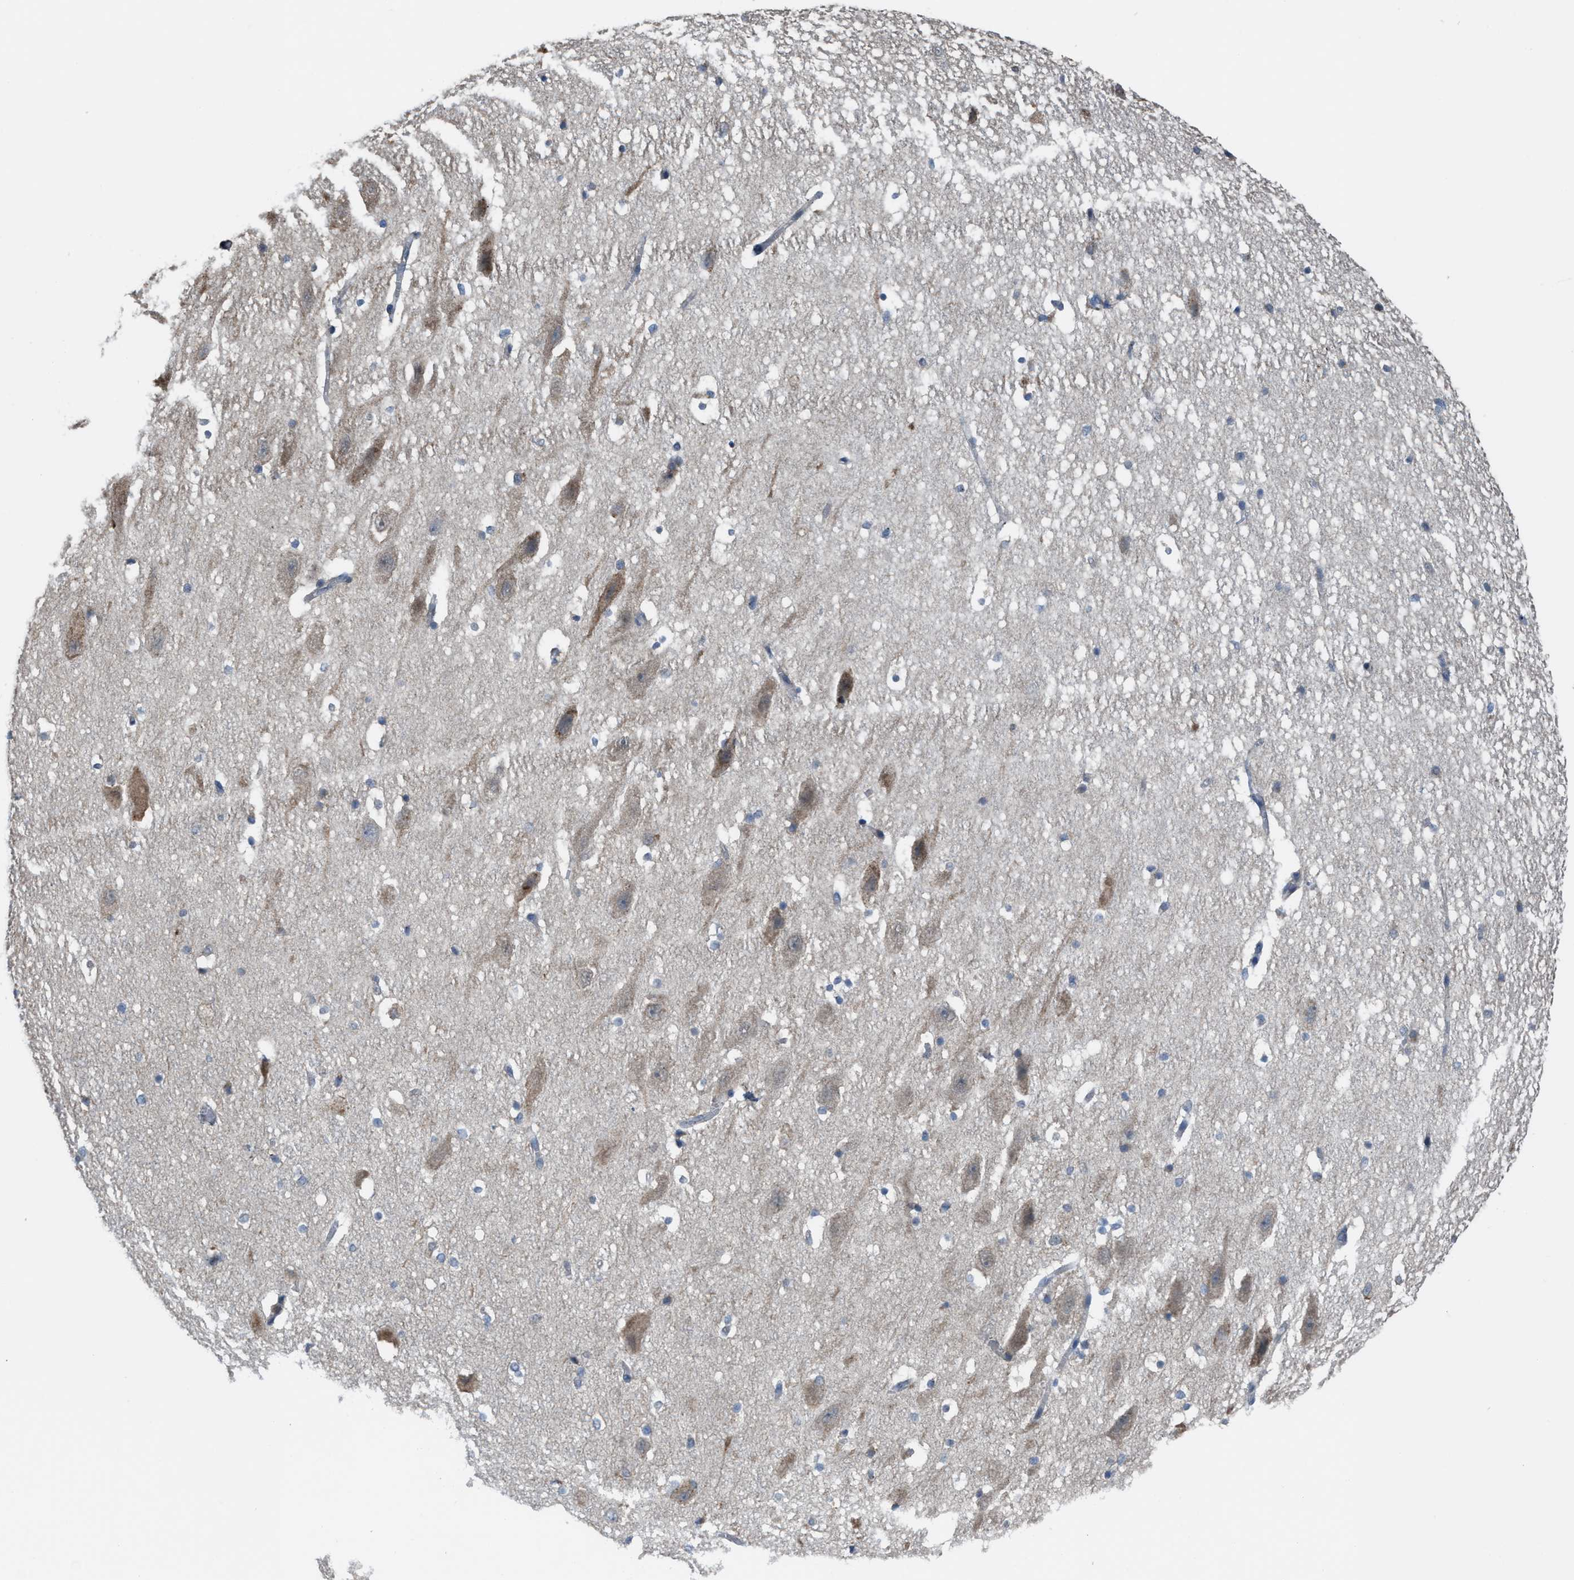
{"staining": {"intensity": "negative", "quantity": "none", "location": "none"}, "tissue": "hippocampus", "cell_type": "Glial cells", "image_type": "normal", "snomed": [{"axis": "morphology", "description": "Normal tissue, NOS"}, {"axis": "topography", "description": "Hippocampus"}], "caption": "DAB immunohistochemical staining of benign hippocampus demonstrates no significant positivity in glial cells.", "gene": "PLAA", "patient": {"sex": "female", "age": 19}}